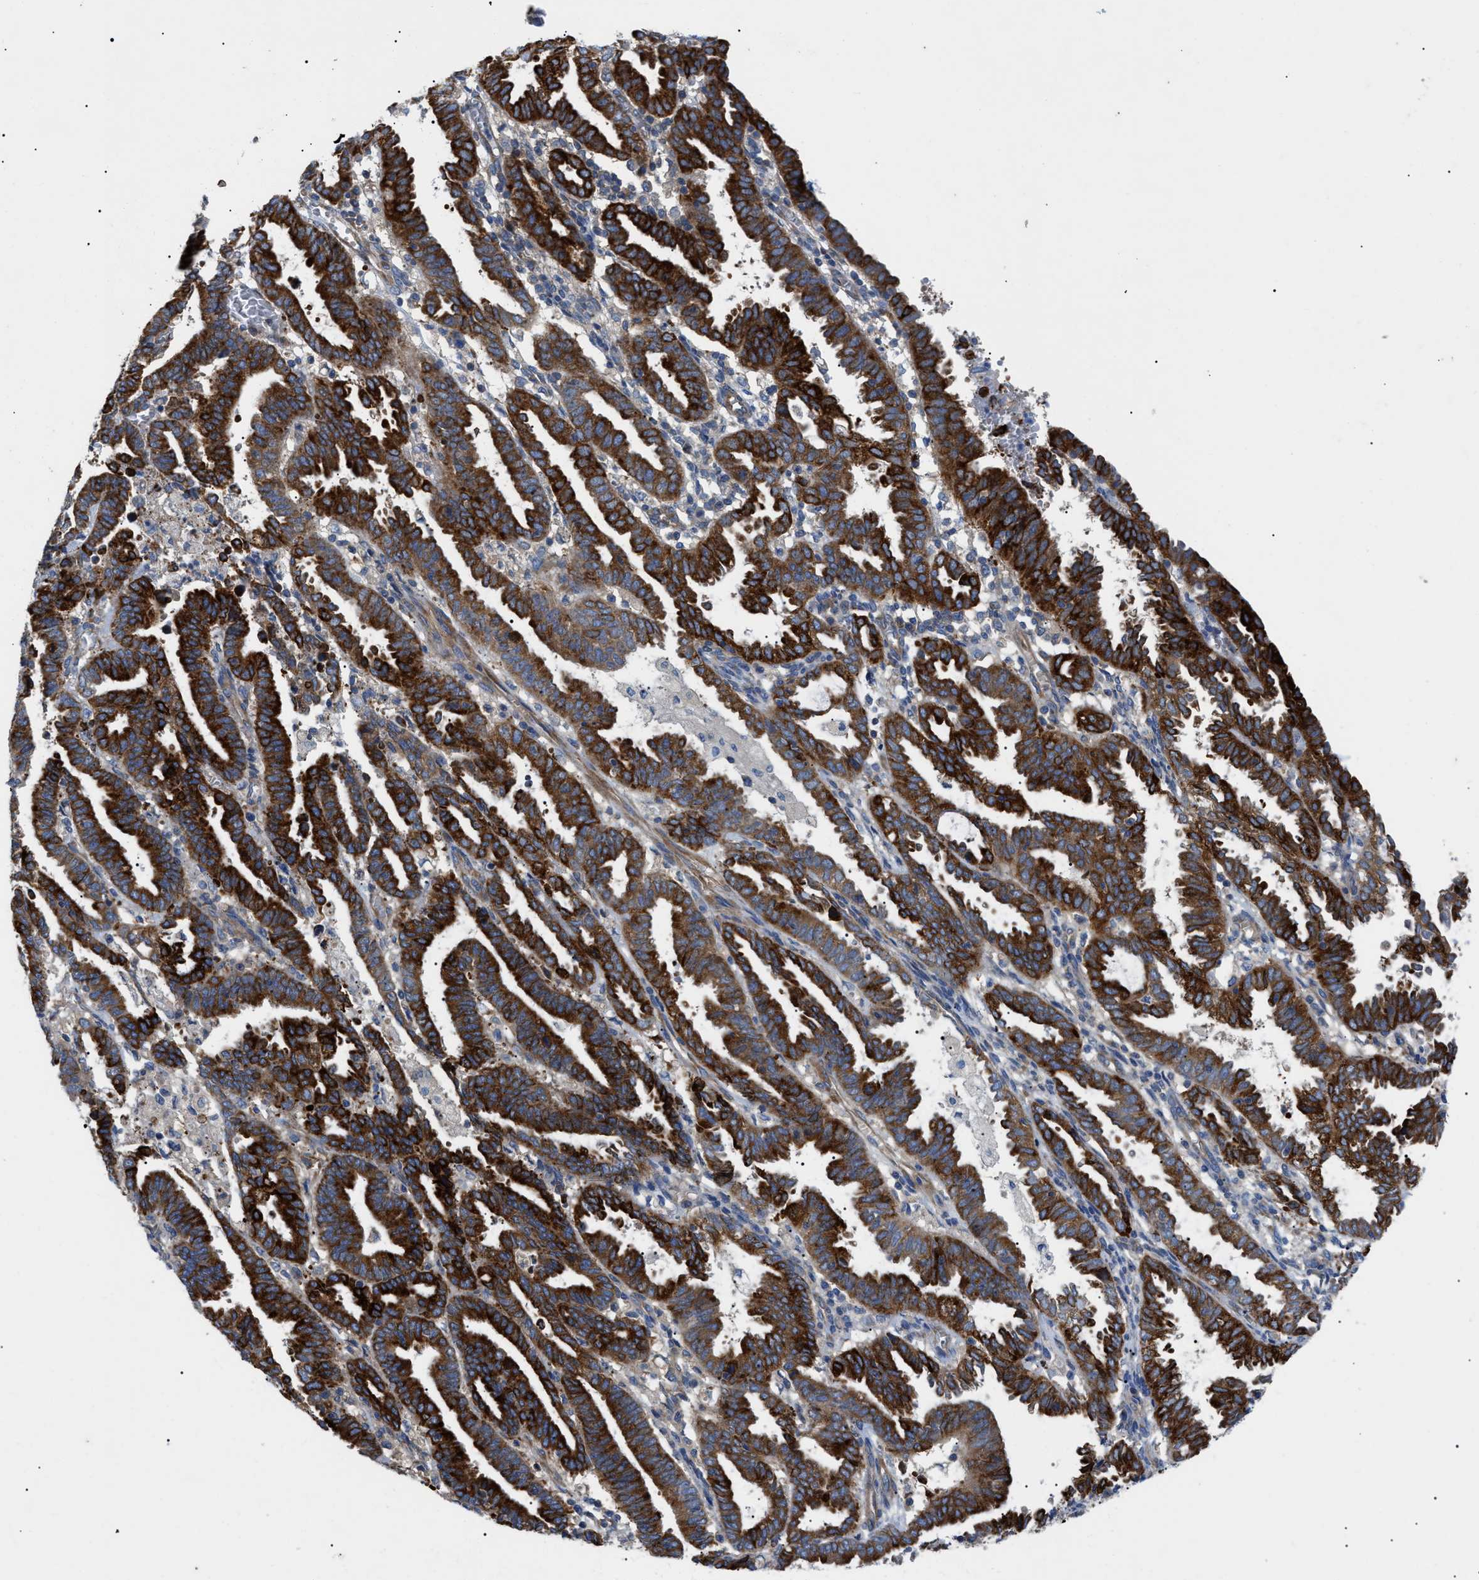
{"staining": {"intensity": "strong", "quantity": ">75%", "location": "cytoplasmic/membranous"}, "tissue": "endometrial cancer", "cell_type": "Tumor cells", "image_type": "cancer", "snomed": [{"axis": "morphology", "description": "Adenocarcinoma, NOS"}, {"axis": "topography", "description": "Uterus"}], "caption": "IHC (DAB) staining of endometrial adenocarcinoma exhibits strong cytoplasmic/membranous protein positivity in about >75% of tumor cells.", "gene": "HSPB8", "patient": {"sex": "female", "age": 83}}